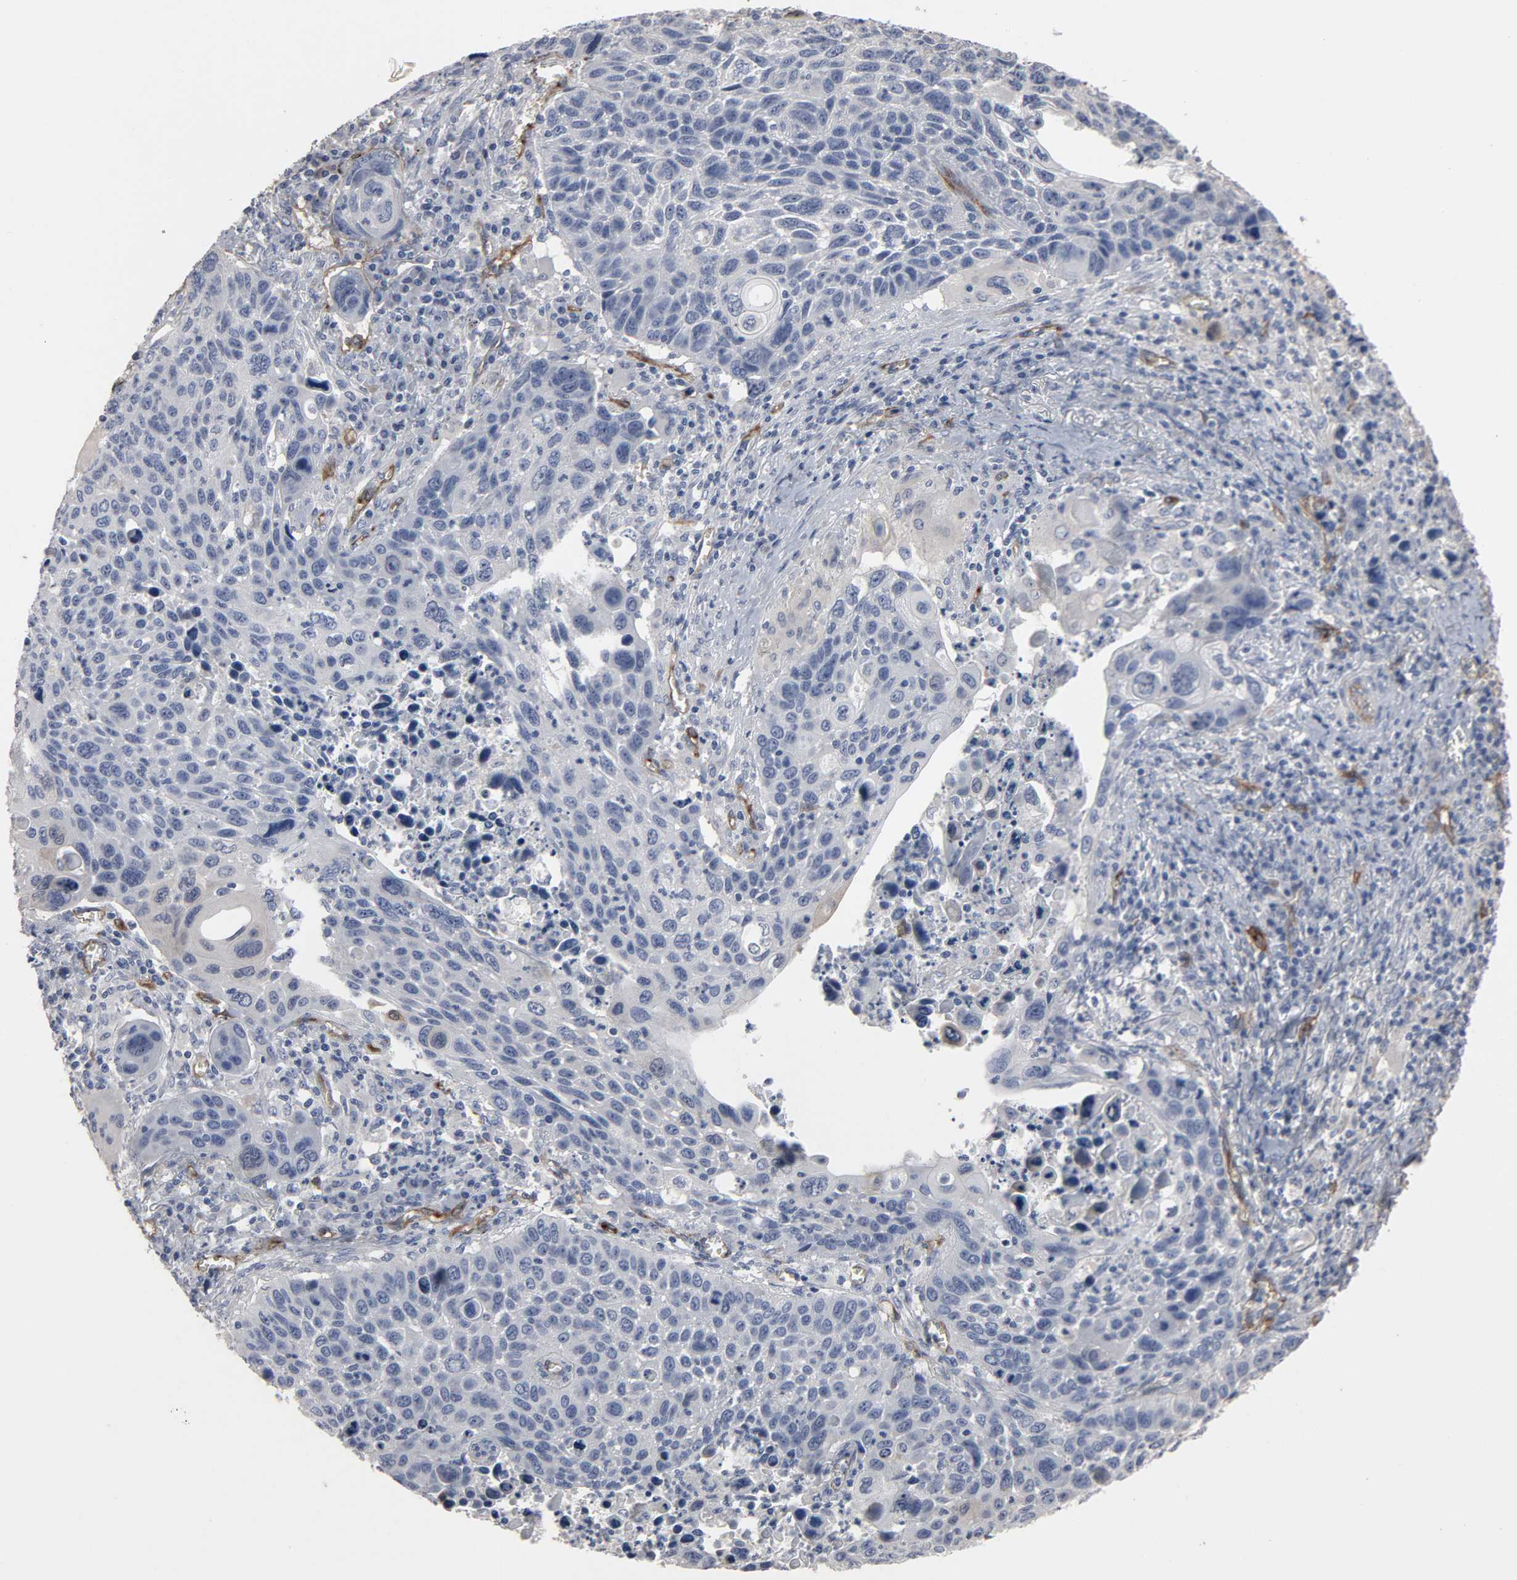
{"staining": {"intensity": "negative", "quantity": "none", "location": "none"}, "tissue": "lung cancer", "cell_type": "Tumor cells", "image_type": "cancer", "snomed": [{"axis": "morphology", "description": "Squamous cell carcinoma, NOS"}, {"axis": "topography", "description": "Lung"}], "caption": "The IHC photomicrograph has no significant positivity in tumor cells of lung cancer tissue.", "gene": "KDR", "patient": {"sex": "male", "age": 68}}